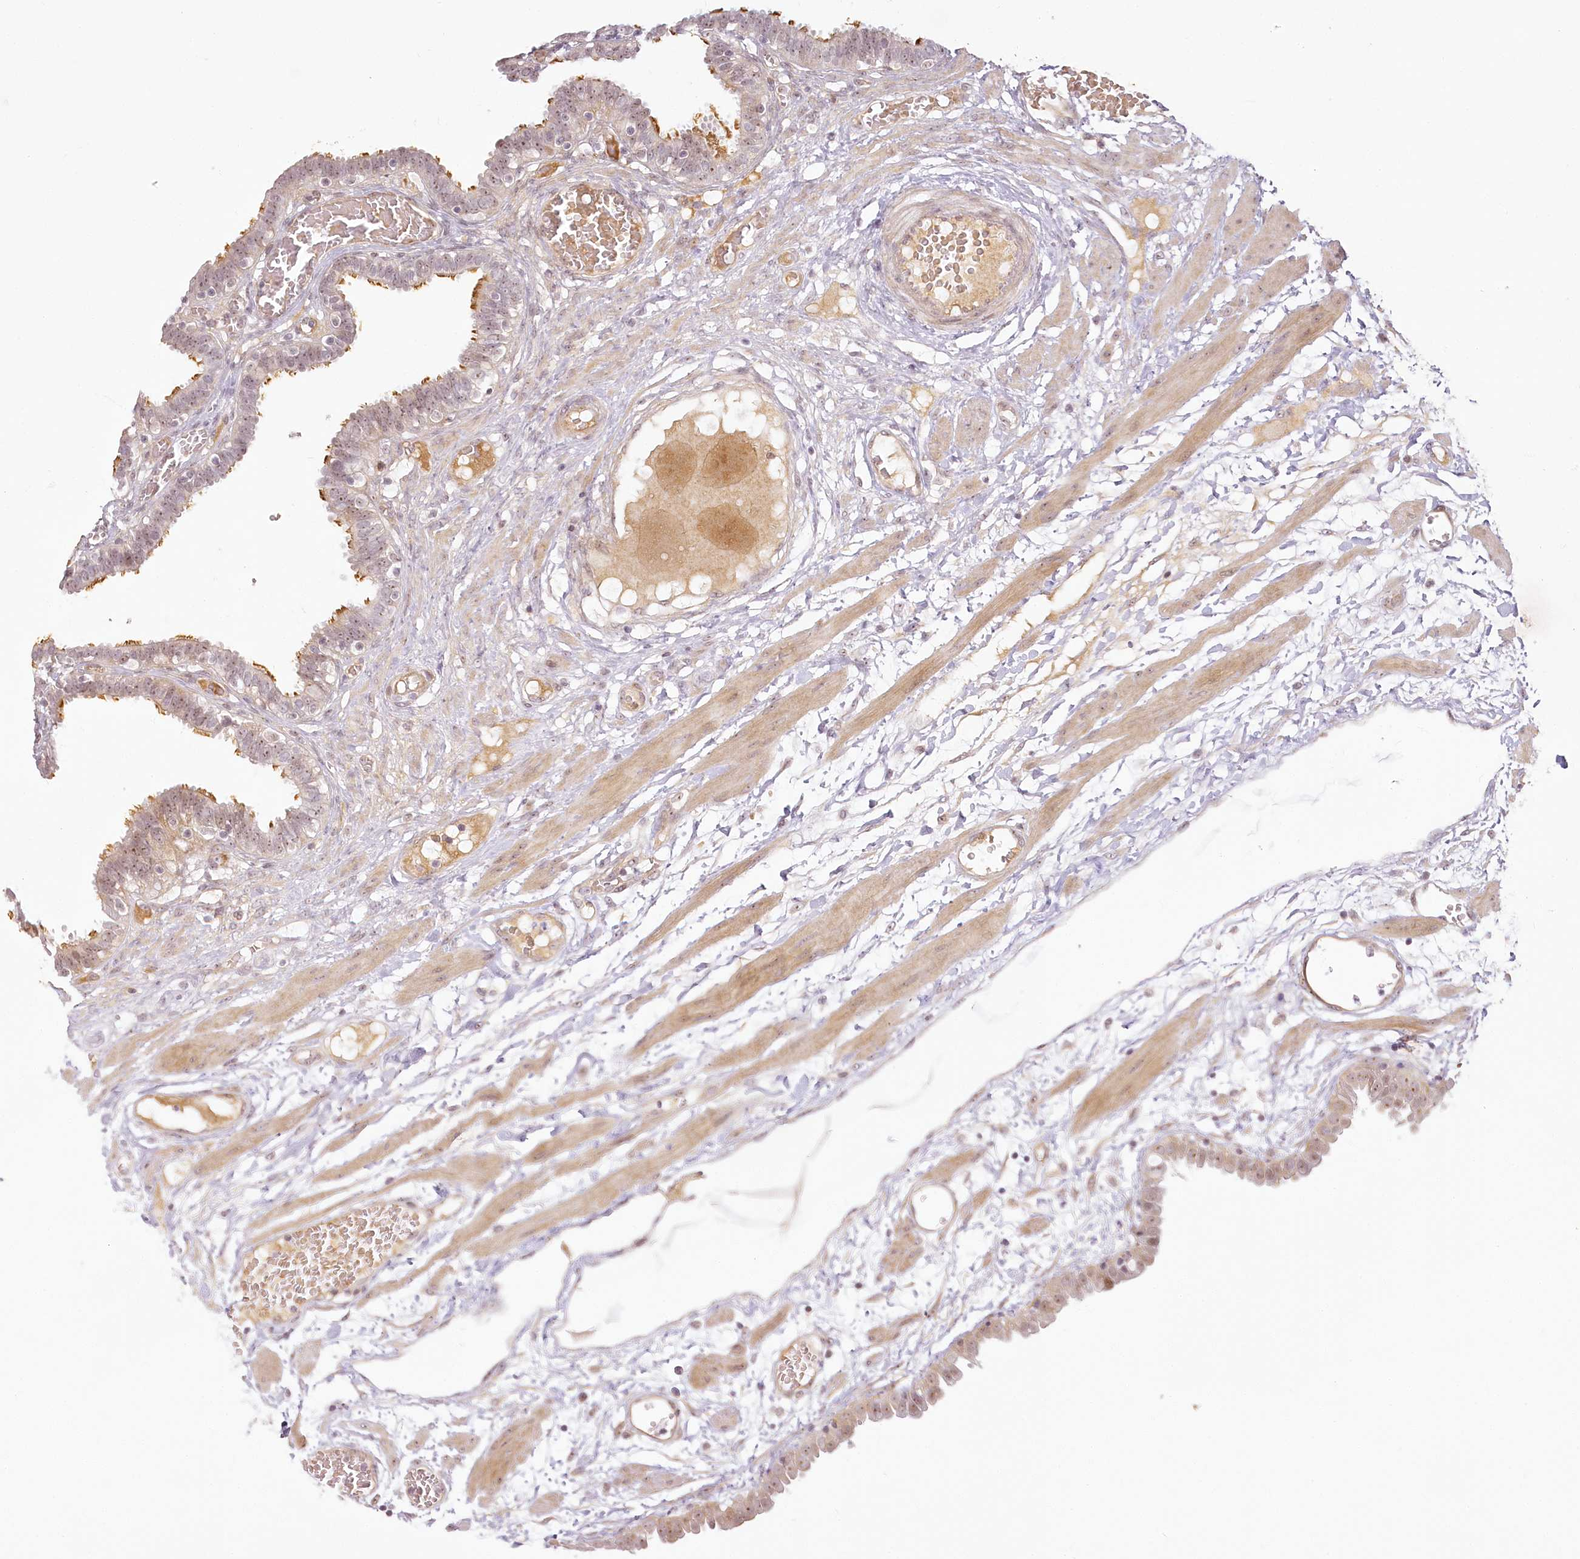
{"staining": {"intensity": "moderate", "quantity": "25%-75%", "location": "cytoplasmic/membranous"}, "tissue": "fallopian tube", "cell_type": "Glandular cells", "image_type": "normal", "snomed": [{"axis": "morphology", "description": "Normal tissue, NOS"}, {"axis": "topography", "description": "Fallopian tube"}, {"axis": "topography", "description": "Placenta"}], "caption": "A medium amount of moderate cytoplasmic/membranous staining is appreciated in about 25%-75% of glandular cells in normal fallopian tube. Using DAB (brown) and hematoxylin (blue) stains, captured at high magnification using brightfield microscopy.", "gene": "EXOSC7", "patient": {"sex": "female", "age": 32}}